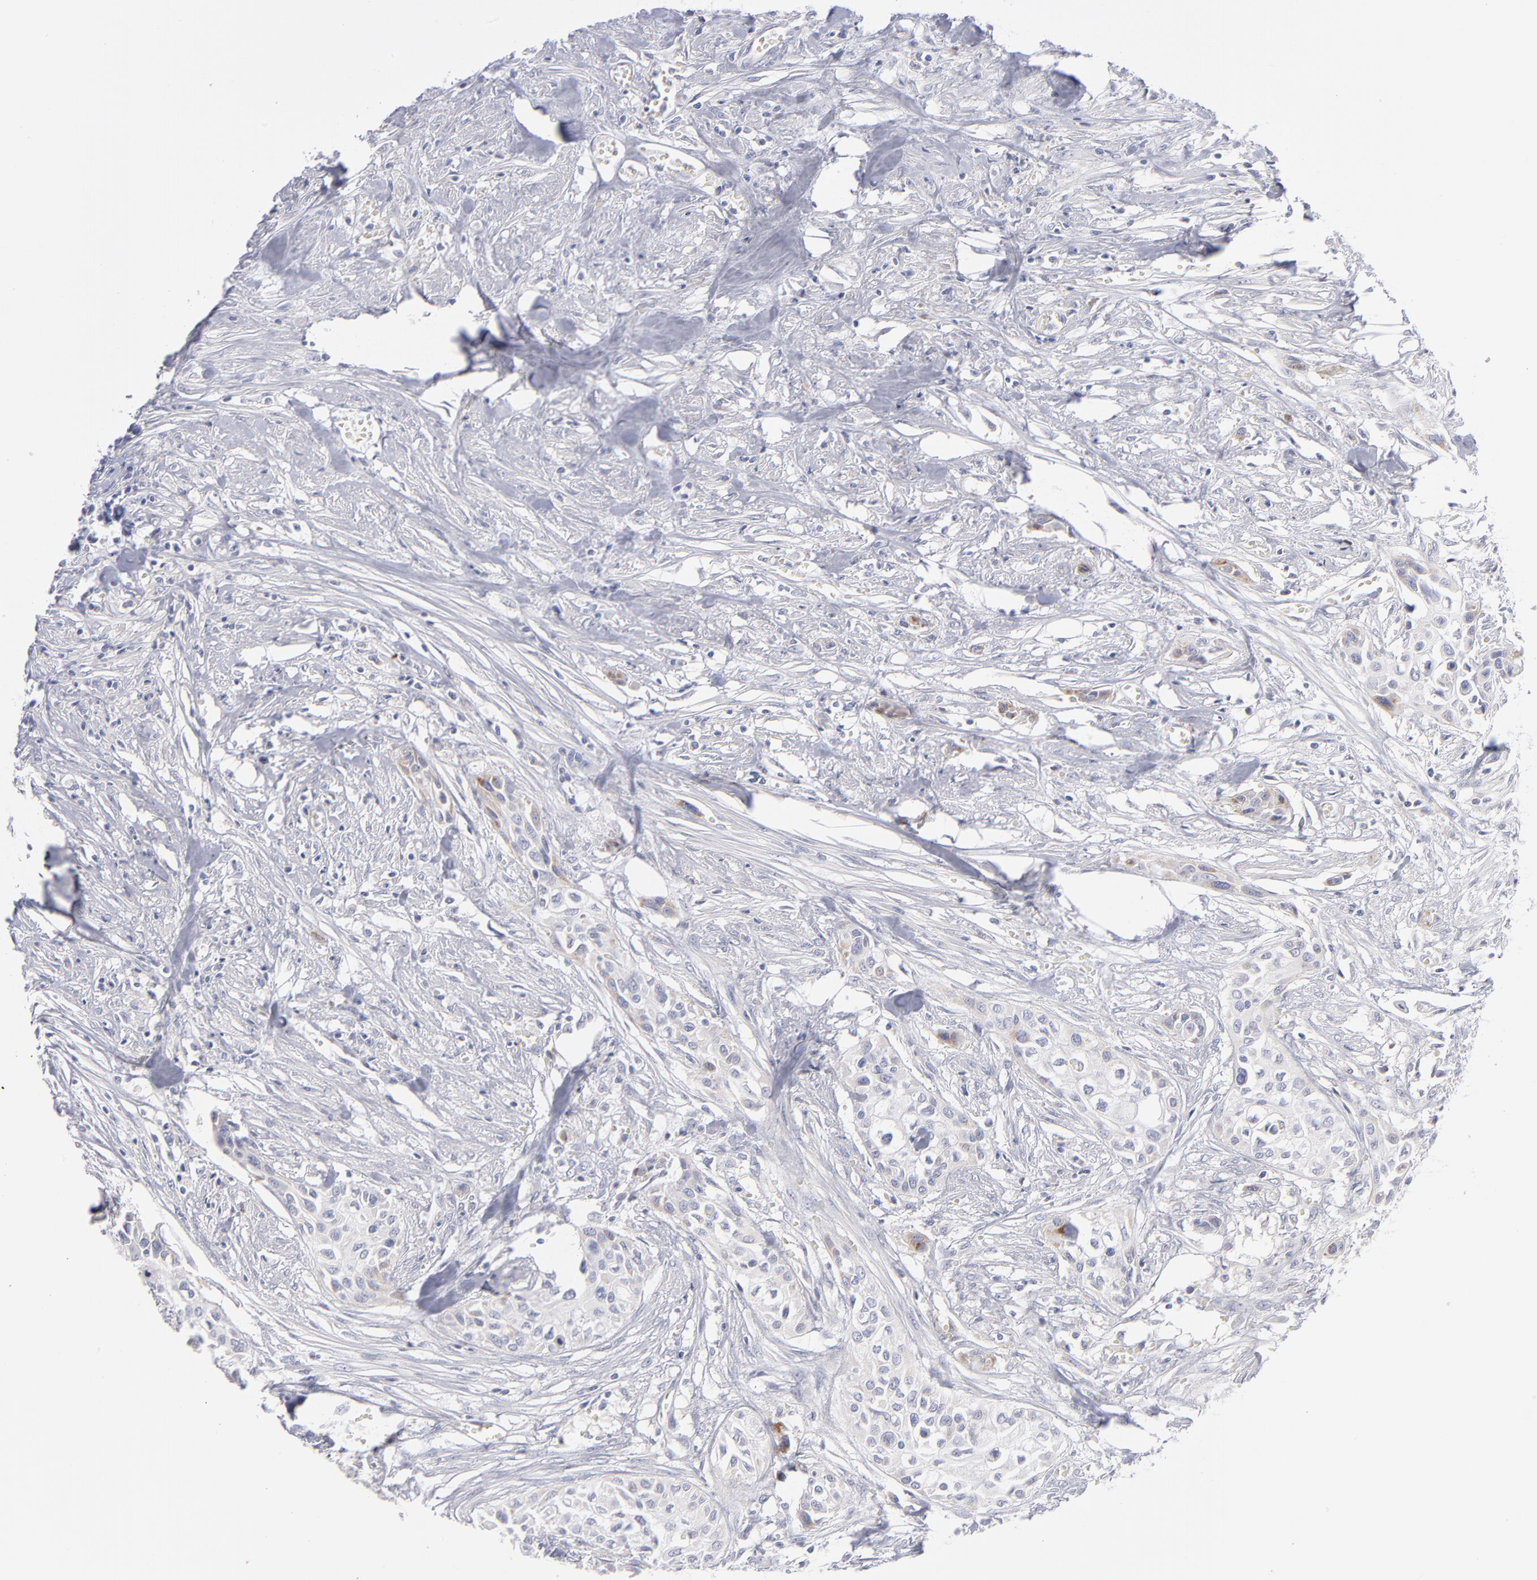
{"staining": {"intensity": "moderate", "quantity": "25%-75%", "location": "cytoplasmic/membranous"}, "tissue": "urothelial cancer", "cell_type": "Tumor cells", "image_type": "cancer", "snomed": [{"axis": "morphology", "description": "Urothelial carcinoma, High grade"}, {"axis": "topography", "description": "Urinary bladder"}], "caption": "High-grade urothelial carcinoma stained with a brown dye shows moderate cytoplasmic/membranous positive staining in about 25%-75% of tumor cells.", "gene": "MTHFD2", "patient": {"sex": "male", "age": 74}}